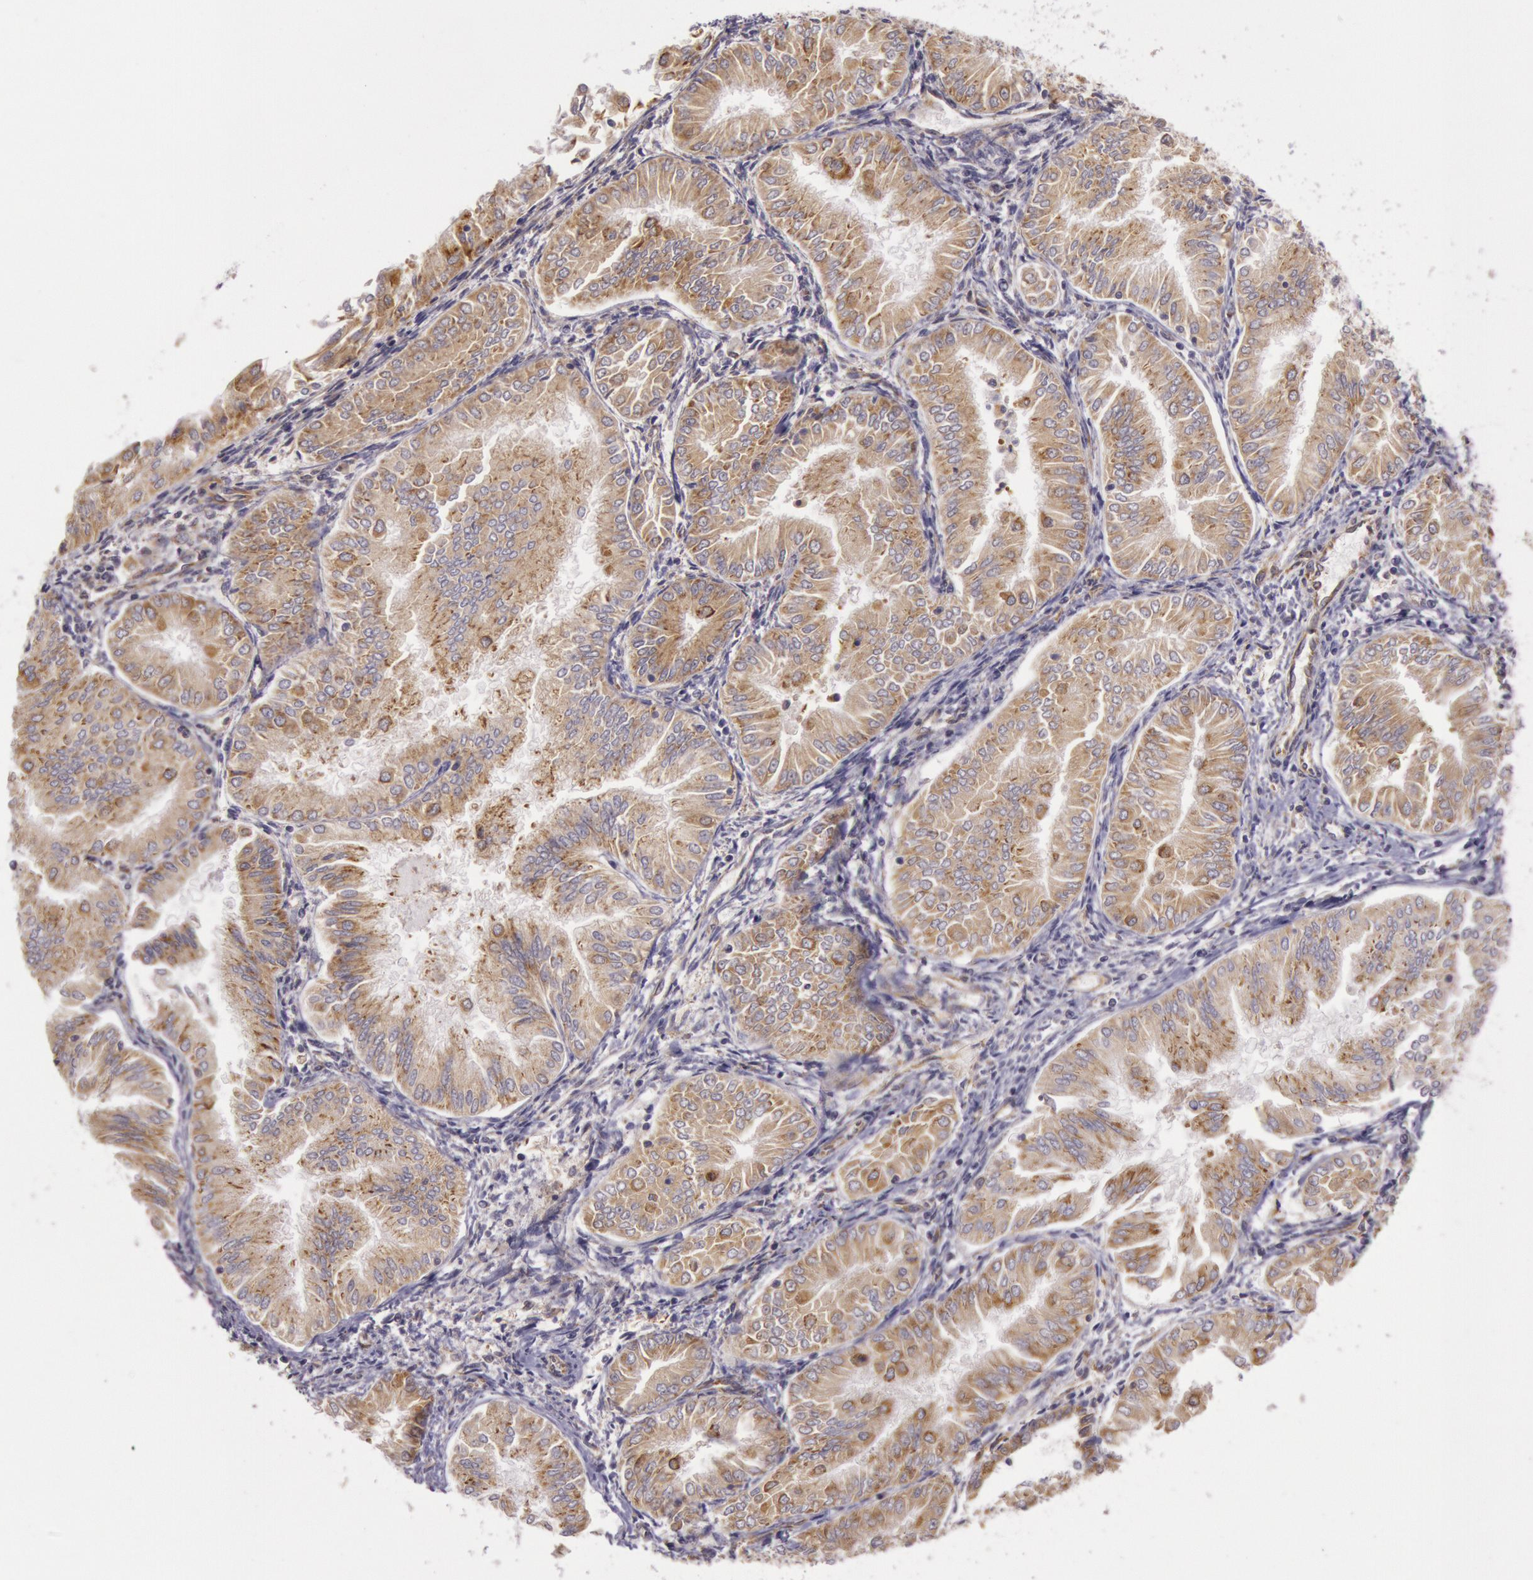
{"staining": {"intensity": "moderate", "quantity": ">75%", "location": "cytoplasmic/membranous"}, "tissue": "endometrial cancer", "cell_type": "Tumor cells", "image_type": "cancer", "snomed": [{"axis": "morphology", "description": "Adenocarcinoma, NOS"}, {"axis": "topography", "description": "Endometrium"}], "caption": "Approximately >75% of tumor cells in human endometrial cancer (adenocarcinoma) display moderate cytoplasmic/membranous protein staining as visualized by brown immunohistochemical staining.", "gene": "CHUK", "patient": {"sex": "female", "age": 53}}